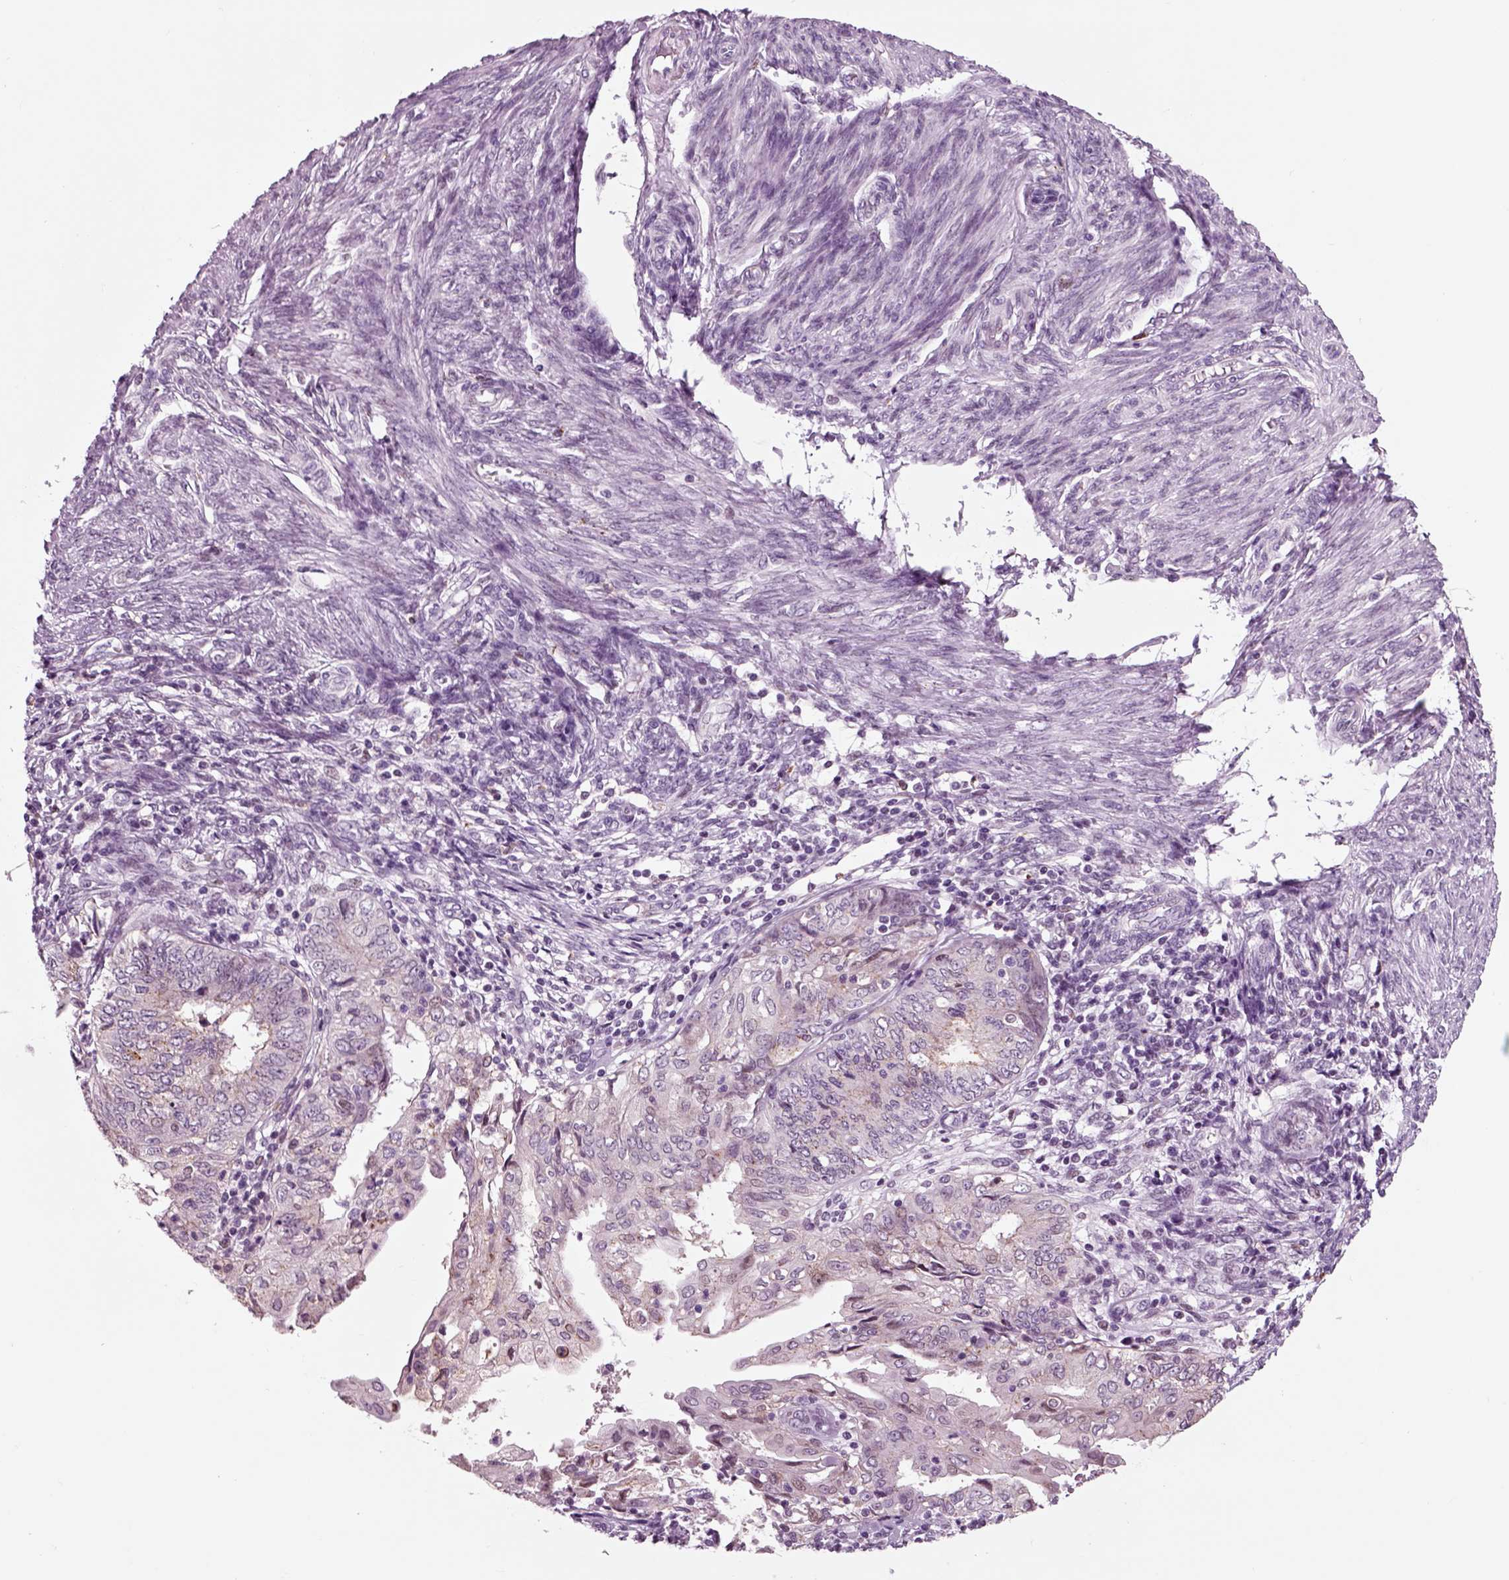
{"staining": {"intensity": "negative", "quantity": "none", "location": "none"}, "tissue": "endometrial cancer", "cell_type": "Tumor cells", "image_type": "cancer", "snomed": [{"axis": "morphology", "description": "Adenocarcinoma, NOS"}, {"axis": "topography", "description": "Endometrium"}], "caption": "A high-resolution histopathology image shows immunohistochemistry (IHC) staining of adenocarcinoma (endometrial), which shows no significant positivity in tumor cells.", "gene": "CHGB", "patient": {"sex": "female", "age": 68}}